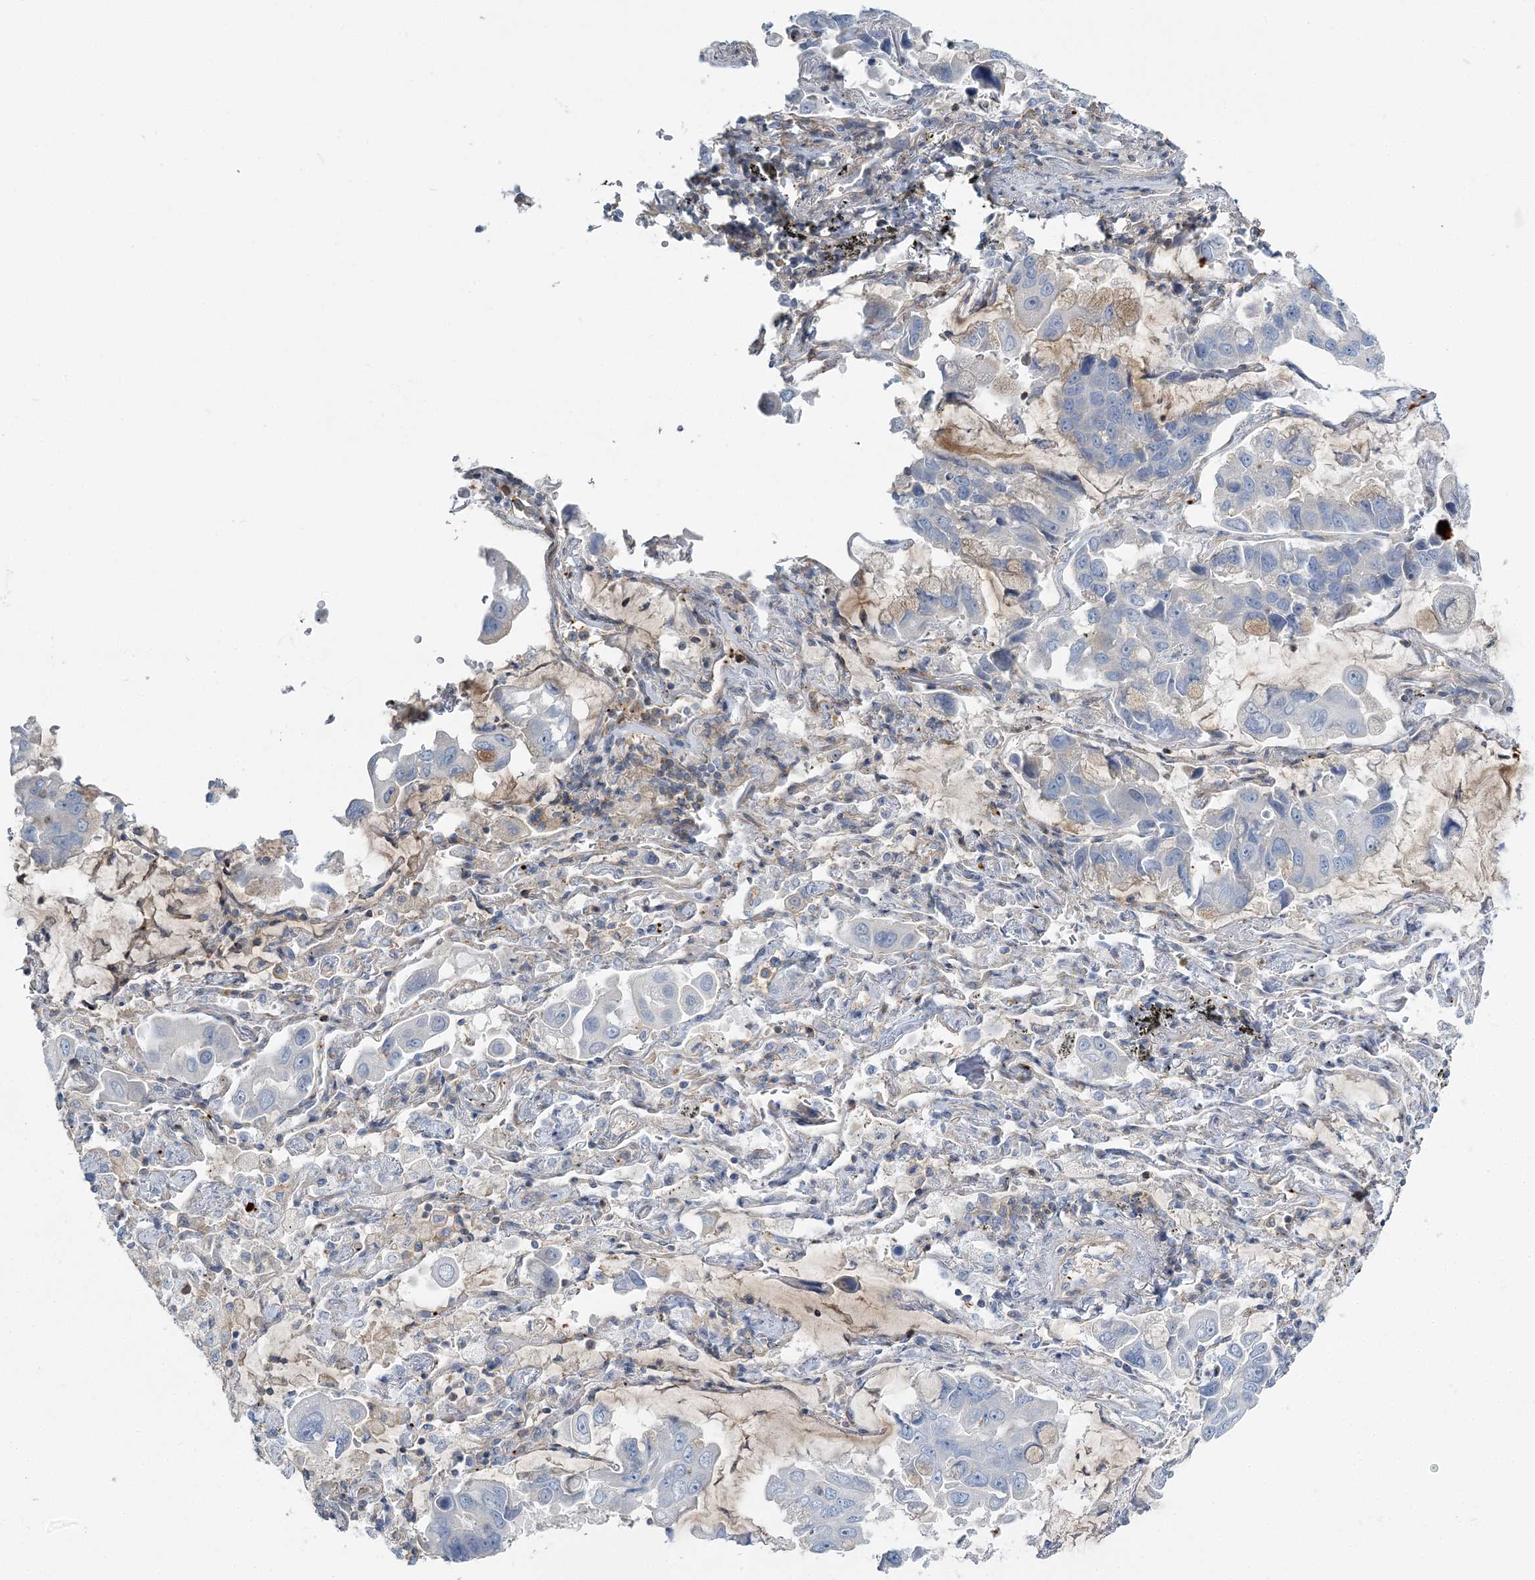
{"staining": {"intensity": "negative", "quantity": "none", "location": "none"}, "tissue": "lung cancer", "cell_type": "Tumor cells", "image_type": "cancer", "snomed": [{"axis": "morphology", "description": "Adenocarcinoma, NOS"}, {"axis": "topography", "description": "Lung"}], "caption": "Tumor cells show no significant protein expression in lung cancer. (Brightfield microscopy of DAB immunohistochemistry (IHC) at high magnification).", "gene": "CUEDC2", "patient": {"sex": "male", "age": 64}}